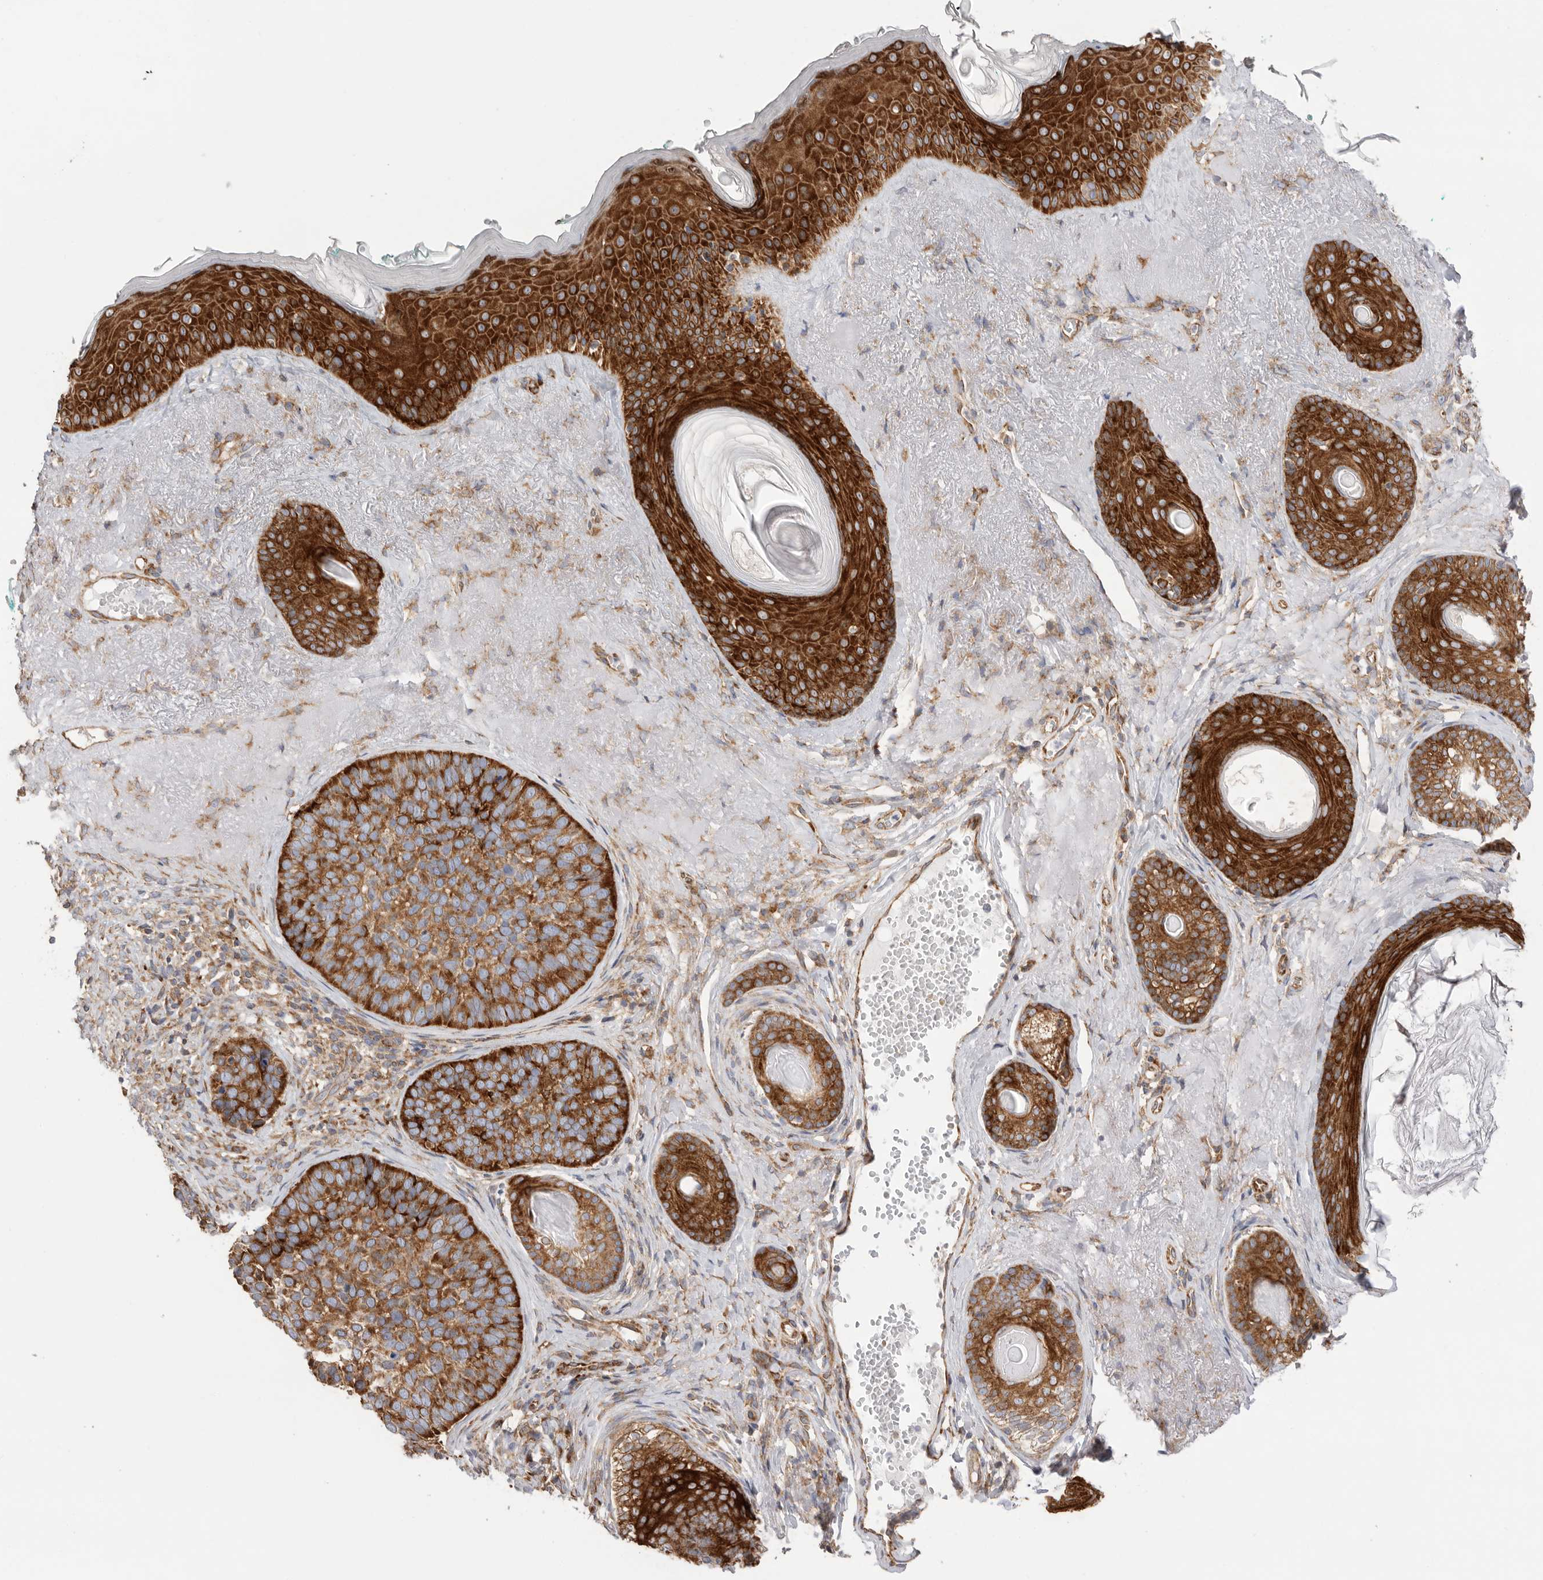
{"staining": {"intensity": "strong", "quantity": ">75%", "location": "cytoplasmic/membranous"}, "tissue": "skin cancer", "cell_type": "Tumor cells", "image_type": "cancer", "snomed": [{"axis": "morphology", "description": "Basal cell carcinoma"}, {"axis": "topography", "description": "Skin"}], "caption": "Strong cytoplasmic/membranous staining is identified in approximately >75% of tumor cells in skin cancer (basal cell carcinoma). The staining was performed using DAB, with brown indicating positive protein expression. Nuclei are stained blue with hematoxylin.", "gene": "SERBP1", "patient": {"sex": "male", "age": 62}}